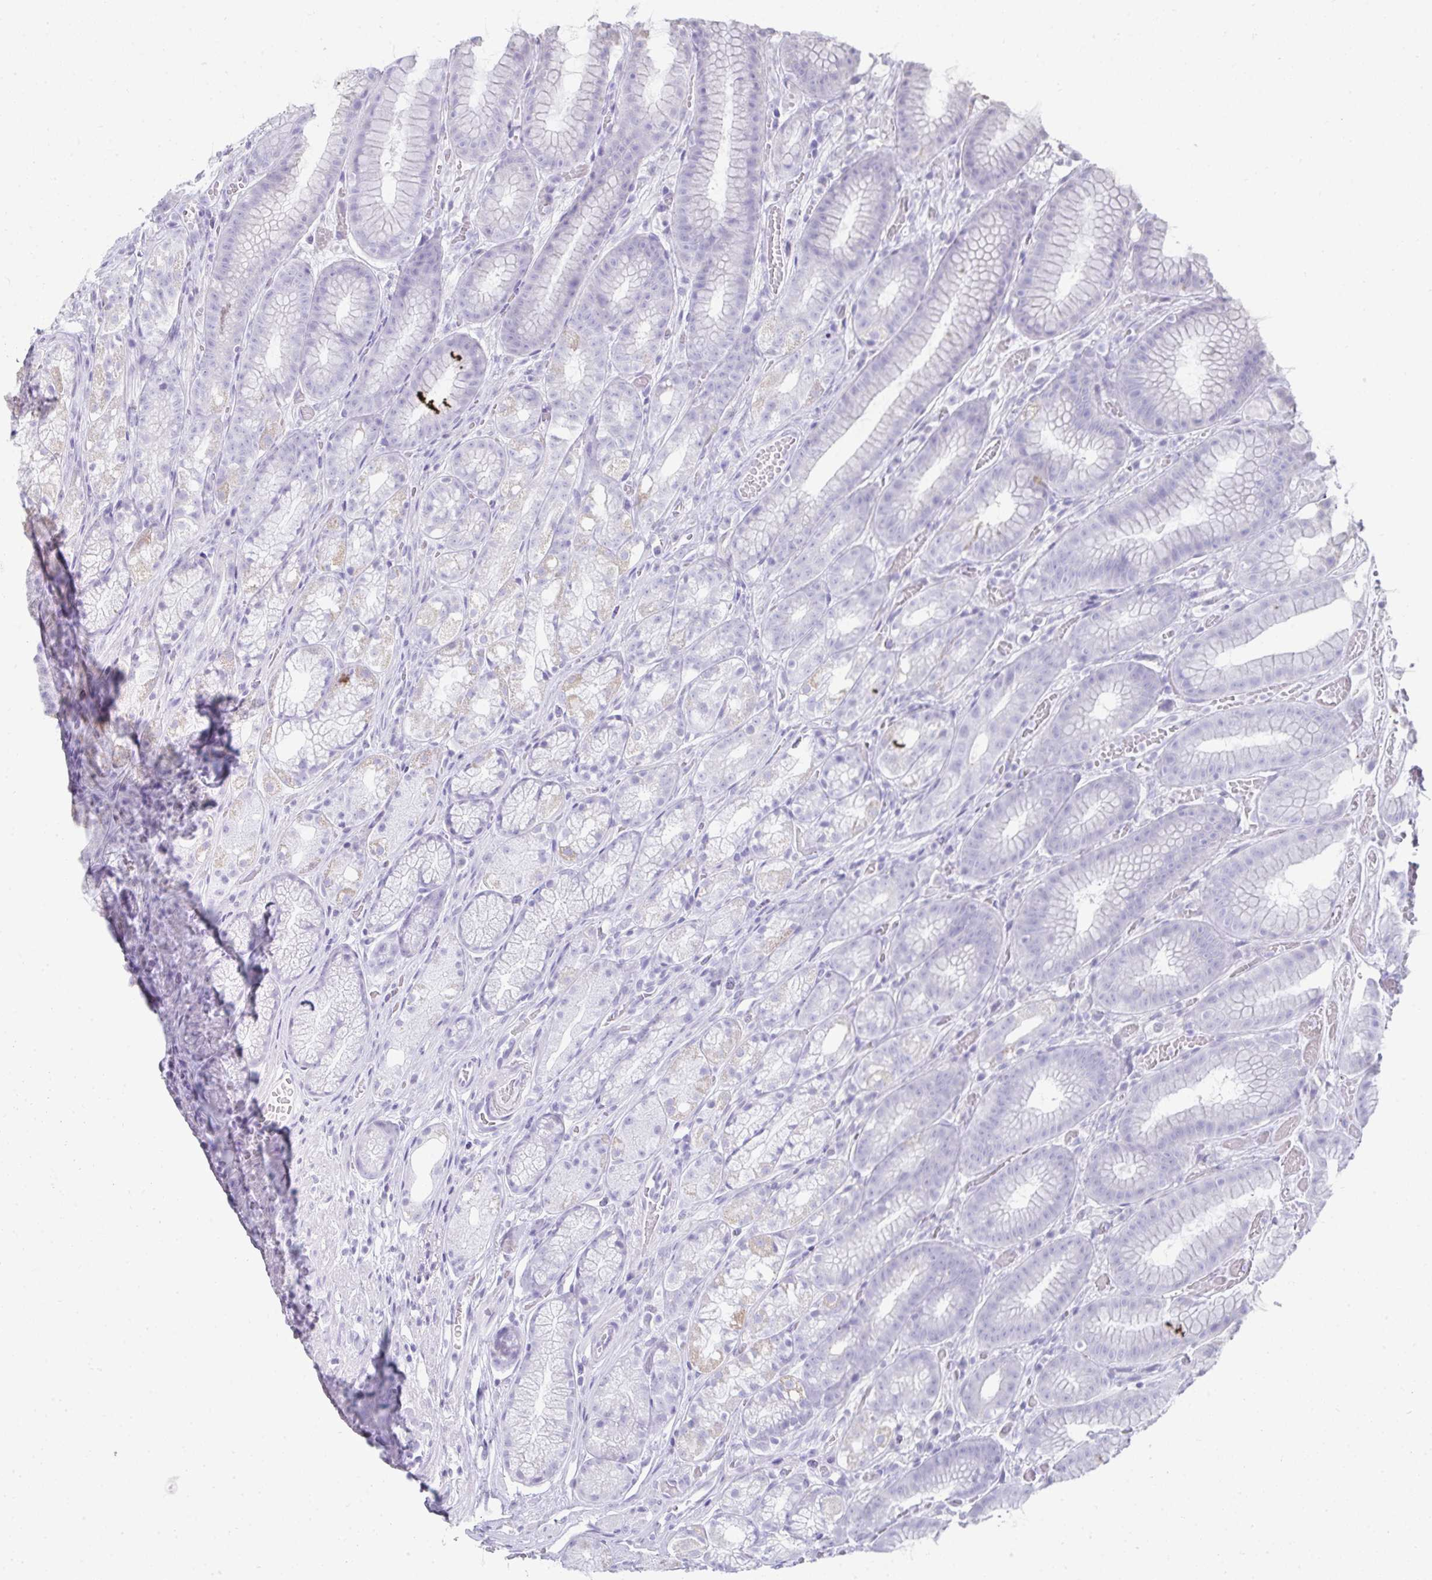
{"staining": {"intensity": "weak", "quantity": "<25%", "location": "cytoplasmic/membranous"}, "tissue": "stomach", "cell_type": "Glandular cells", "image_type": "normal", "snomed": [{"axis": "morphology", "description": "Normal tissue, NOS"}, {"axis": "topography", "description": "Smooth muscle"}, {"axis": "topography", "description": "Stomach"}], "caption": "This is an immunohistochemistry (IHC) histopathology image of benign human stomach. There is no positivity in glandular cells.", "gene": "RLF", "patient": {"sex": "male", "age": 70}}